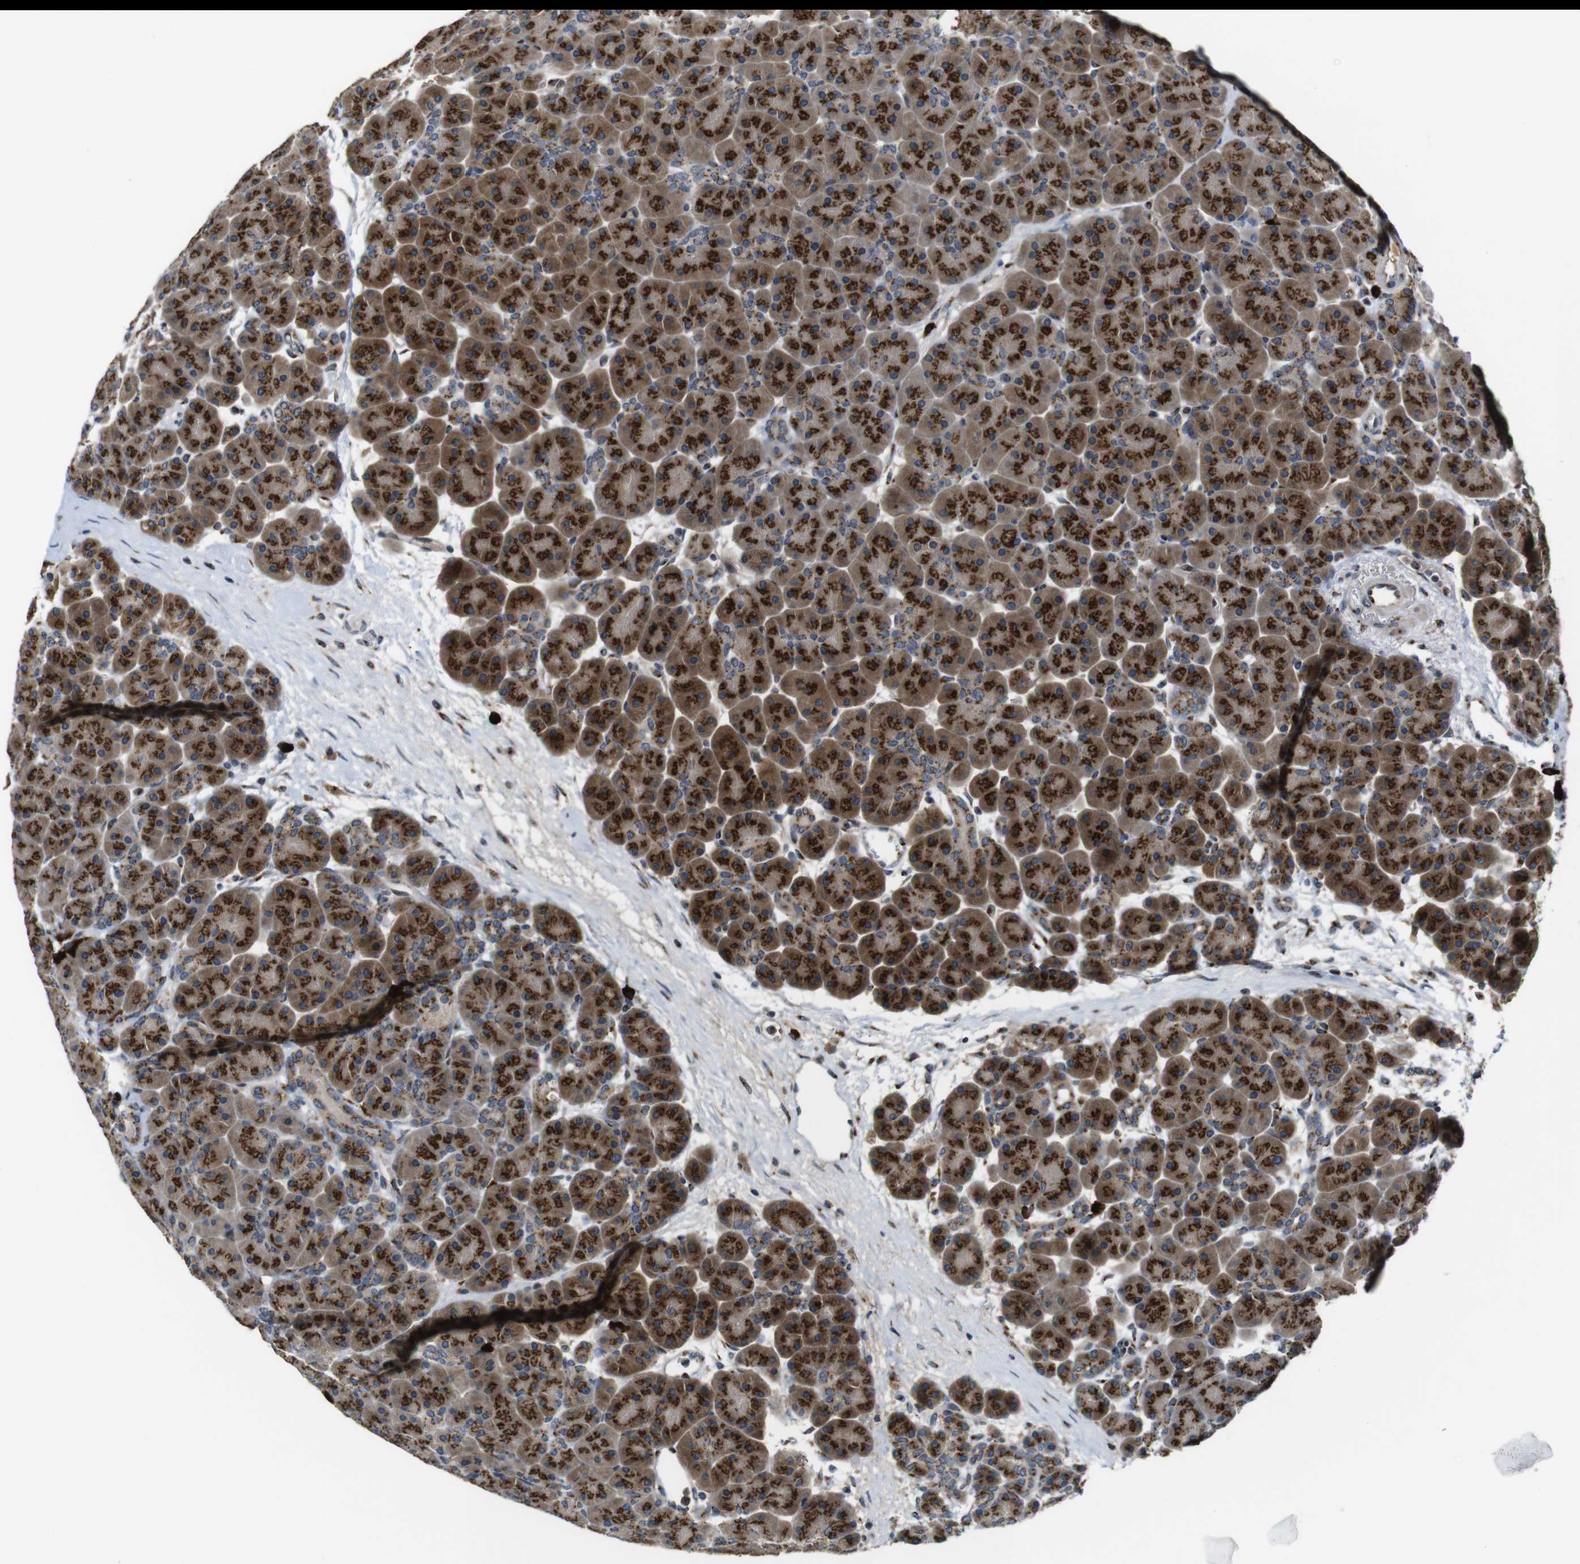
{"staining": {"intensity": "strong", "quantity": ">75%", "location": "cytoplasmic/membranous"}, "tissue": "pancreas", "cell_type": "Exocrine glandular cells", "image_type": "normal", "snomed": [{"axis": "morphology", "description": "Normal tissue, NOS"}, {"axis": "topography", "description": "Pancreas"}], "caption": "Exocrine glandular cells exhibit strong cytoplasmic/membranous staining in approximately >75% of cells in benign pancreas. (DAB (3,3'-diaminobenzidine) IHC with brightfield microscopy, high magnification).", "gene": "ZFPL1", "patient": {"sex": "male", "age": 66}}